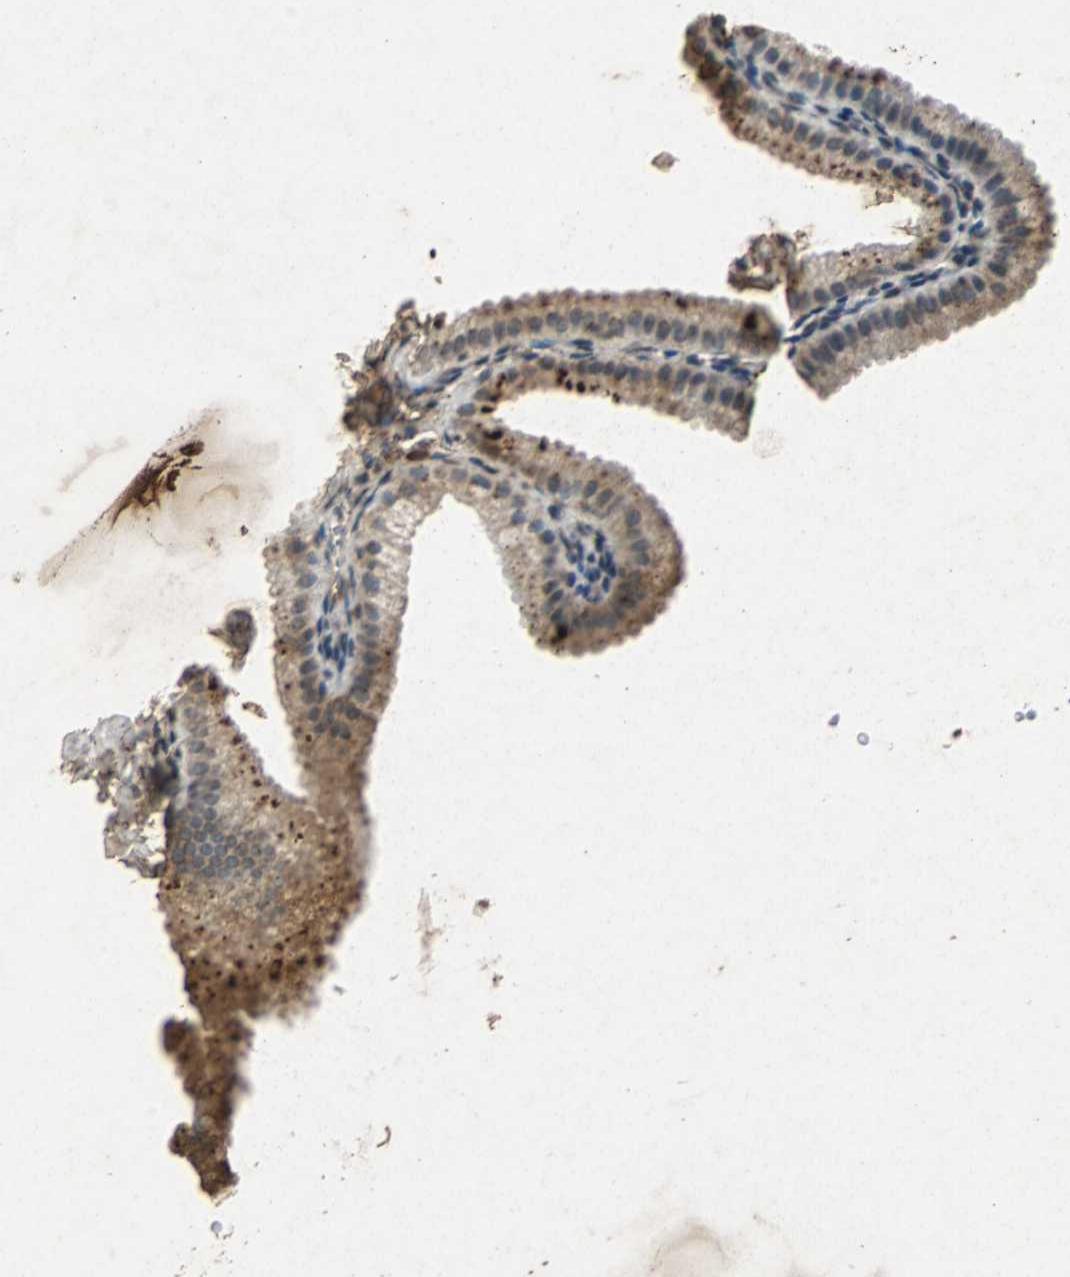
{"staining": {"intensity": "strong", "quantity": ">75%", "location": "cytoplasmic/membranous"}, "tissue": "gallbladder", "cell_type": "Glandular cells", "image_type": "normal", "snomed": [{"axis": "morphology", "description": "Normal tissue, NOS"}, {"axis": "topography", "description": "Gallbladder"}], "caption": "This is a histology image of immunohistochemistry (IHC) staining of unremarkable gallbladder, which shows strong positivity in the cytoplasmic/membranous of glandular cells.", "gene": "NAA10", "patient": {"sex": "female", "age": 64}}